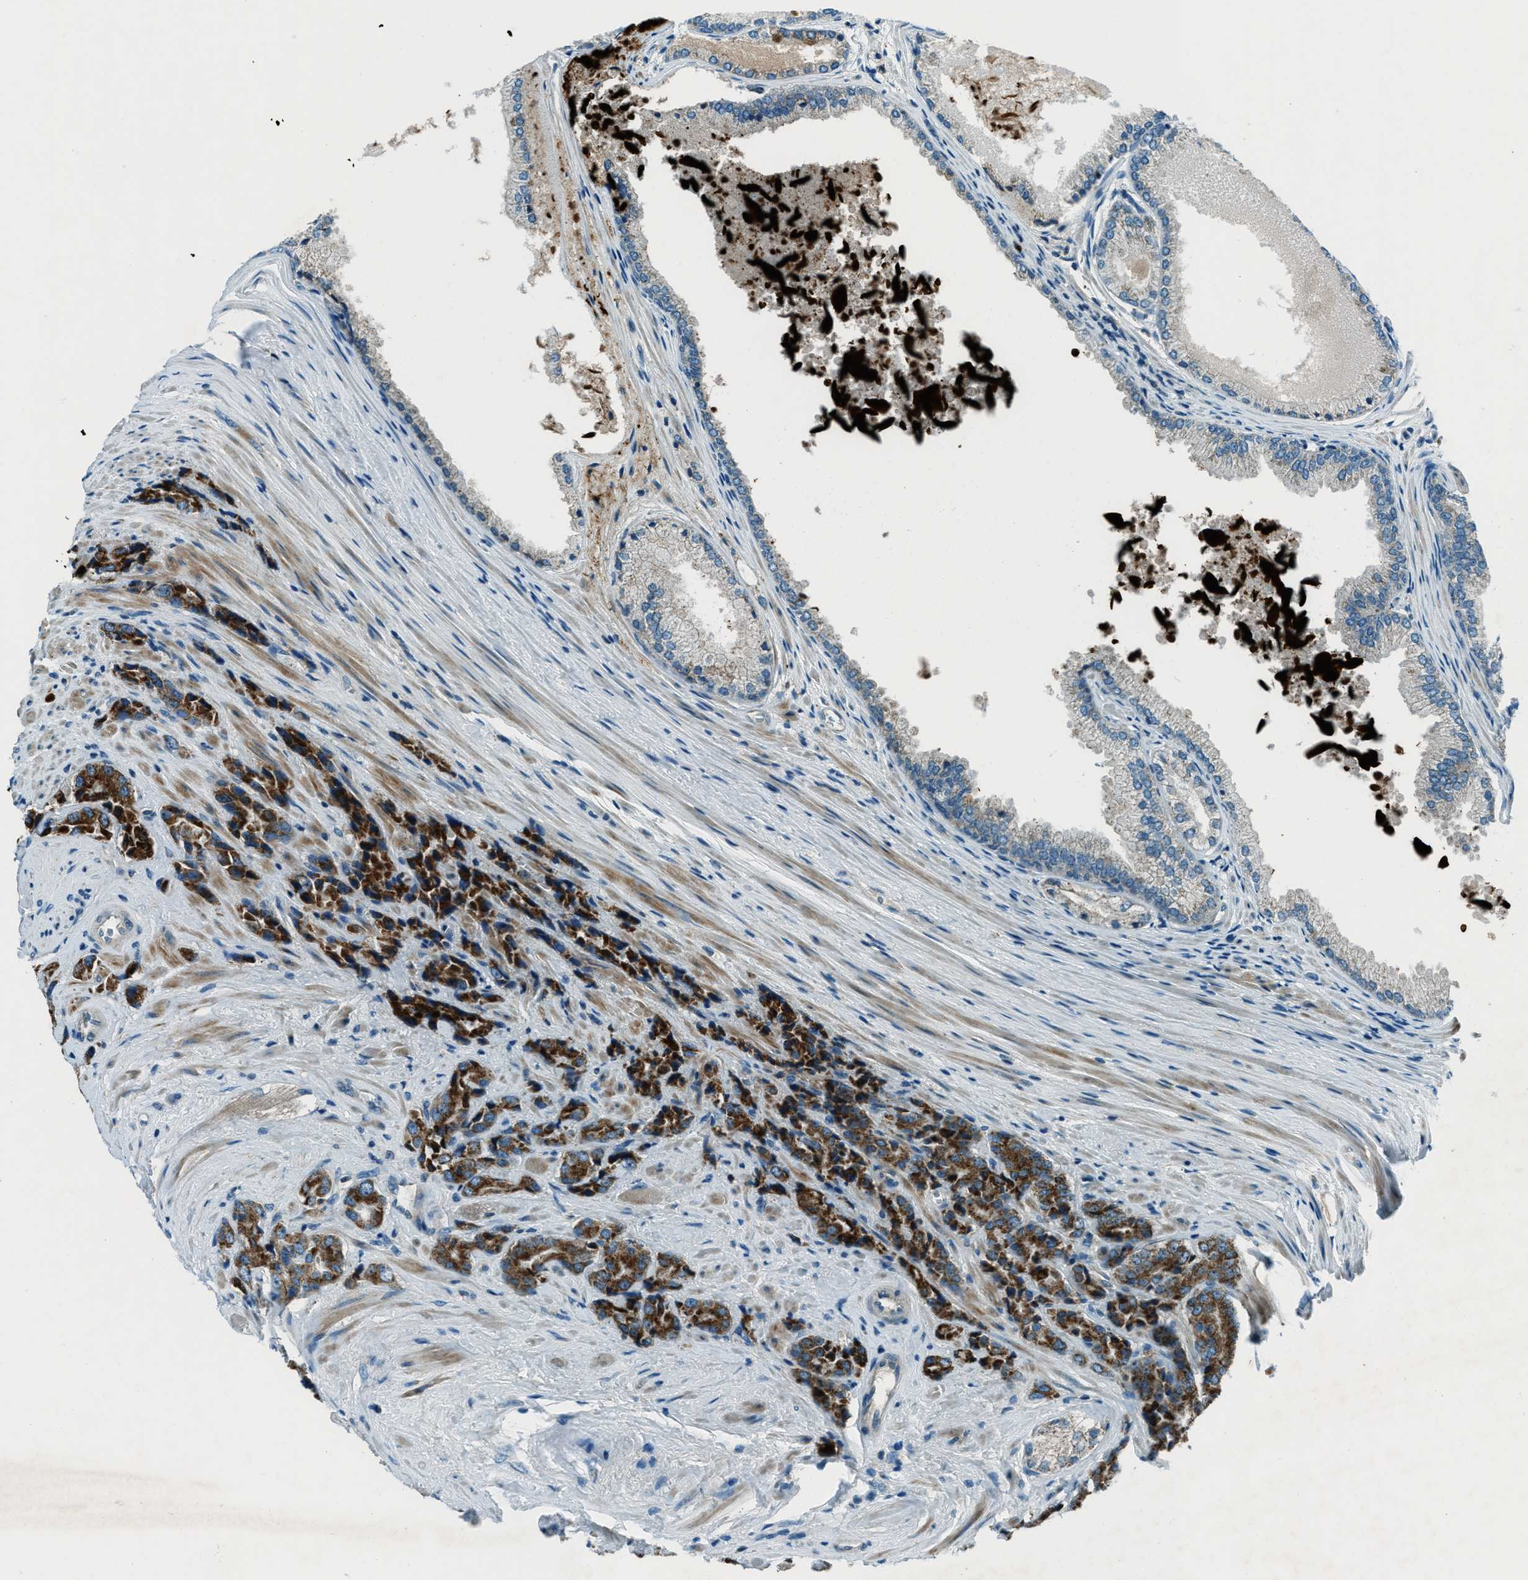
{"staining": {"intensity": "strong", "quantity": ">75%", "location": "cytoplasmic/membranous"}, "tissue": "prostate cancer", "cell_type": "Tumor cells", "image_type": "cancer", "snomed": [{"axis": "morphology", "description": "Adenocarcinoma, High grade"}, {"axis": "topography", "description": "Prostate"}], "caption": "IHC micrograph of prostate cancer (adenocarcinoma (high-grade)) stained for a protein (brown), which displays high levels of strong cytoplasmic/membranous expression in approximately >75% of tumor cells.", "gene": "FAR1", "patient": {"sex": "male", "age": 71}}